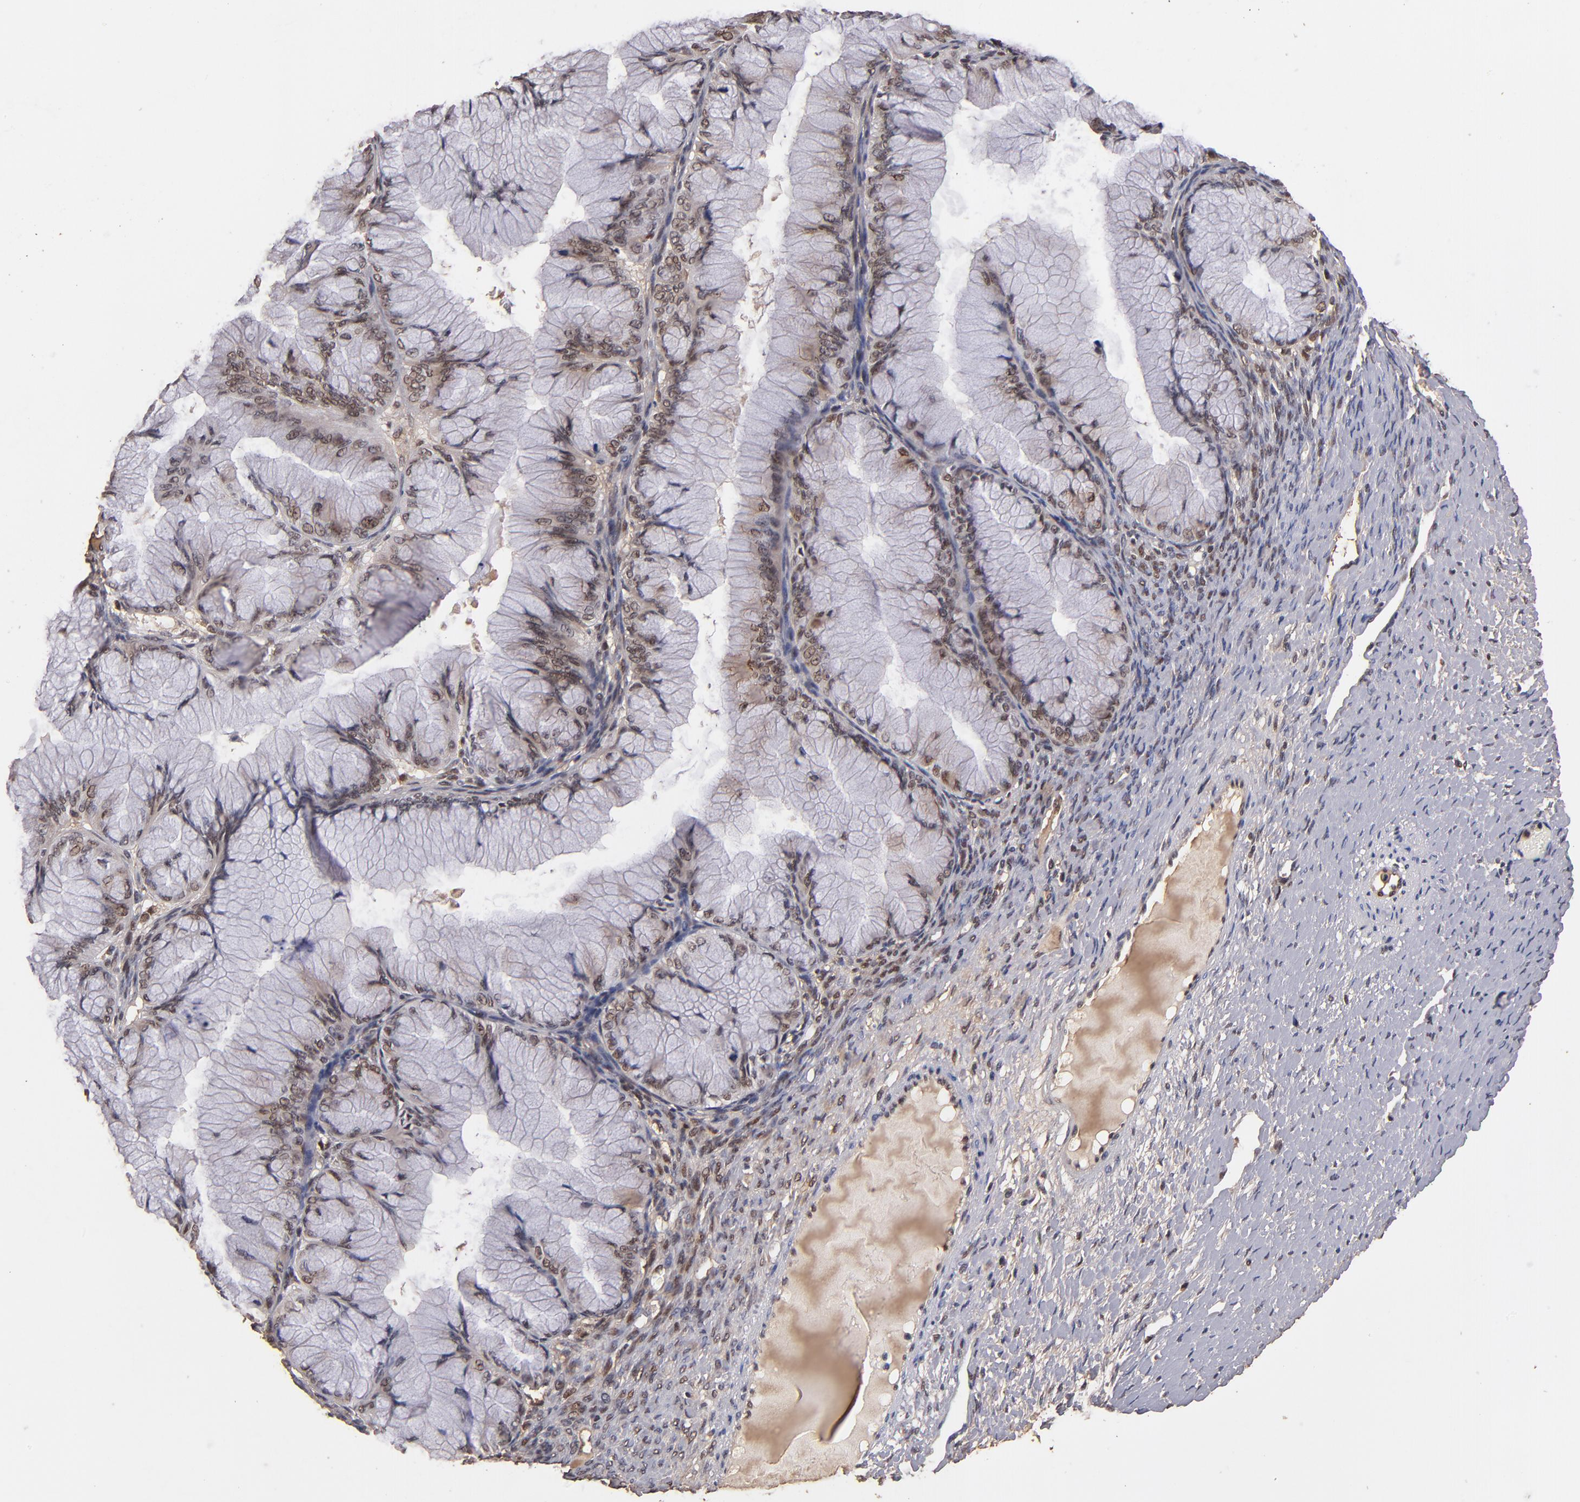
{"staining": {"intensity": "weak", "quantity": ">75%", "location": "nuclear"}, "tissue": "ovarian cancer", "cell_type": "Tumor cells", "image_type": "cancer", "snomed": [{"axis": "morphology", "description": "Cystadenocarcinoma, mucinous, NOS"}, {"axis": "topography", "description": "Ovary"}], "caption": "Protein staining shows weak nuclear positivity in approximately >75% of tumor cells in ovarian mucinous cystadenocarcinoma.", "gene": "EAPP", "patient": {"sex": "female", "age": 63}}